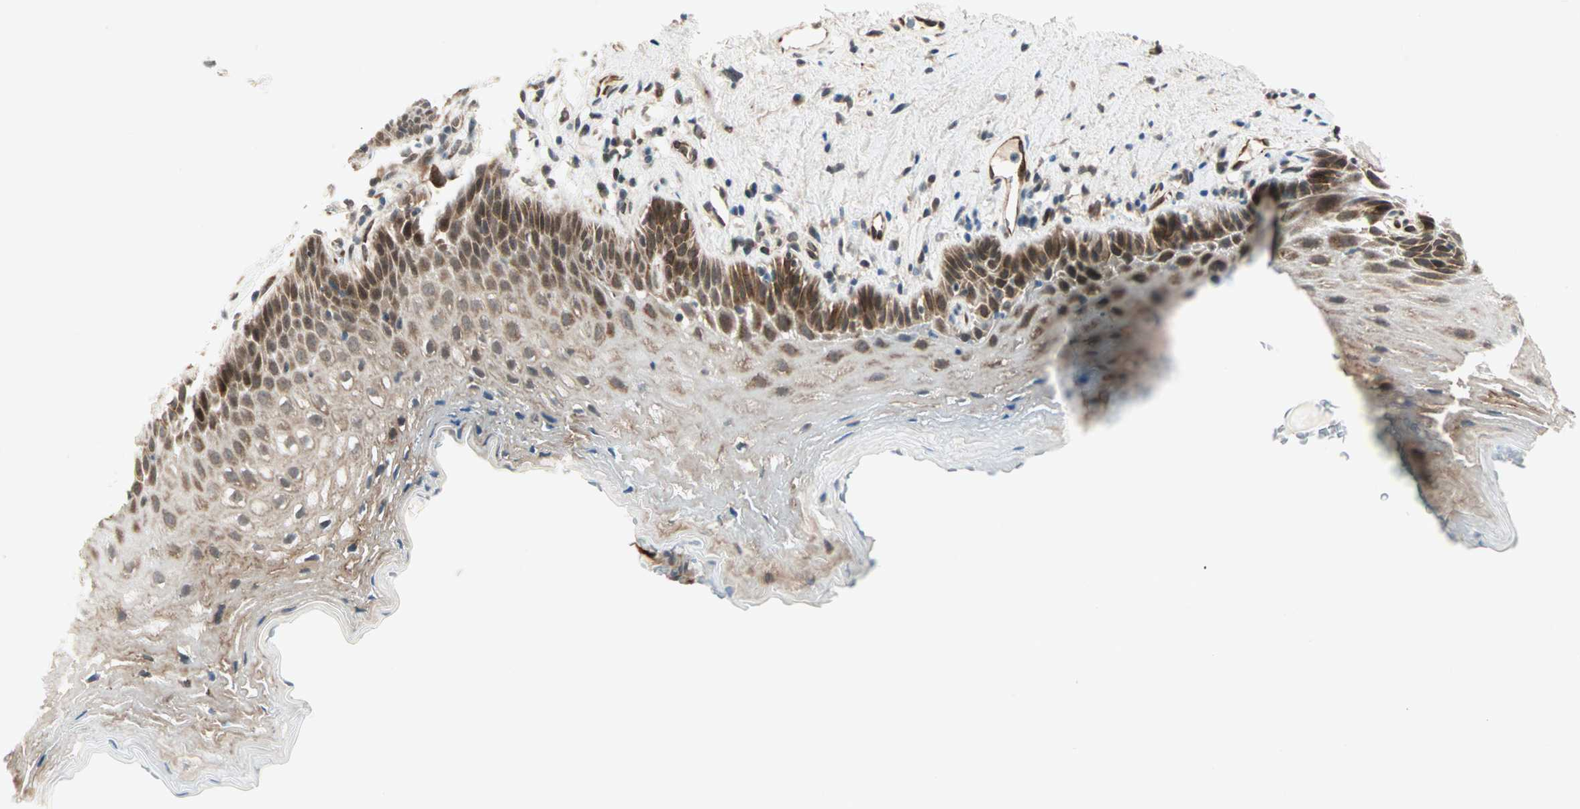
{"staining": {"intensity": "strong", "quantity": ">75%", "location": "cytoplasmic/membranous"}, "tissue": "esophagus", "cell_type": "Squamous epithelial cells", "image_type": "normal", "snomed": [{"axis": "morphology", "description": "Normal tissue, NOS"}, {"axis": "topography", "description": "Esophagus"}], "caption": "A micrograph of human esophagus stained for a protein shows strong cytoplasmic/membranous brown staining in squamous epithelial cells.", "gene": "ZNF37A", "patient": {"sex": "female", "age": 70}}